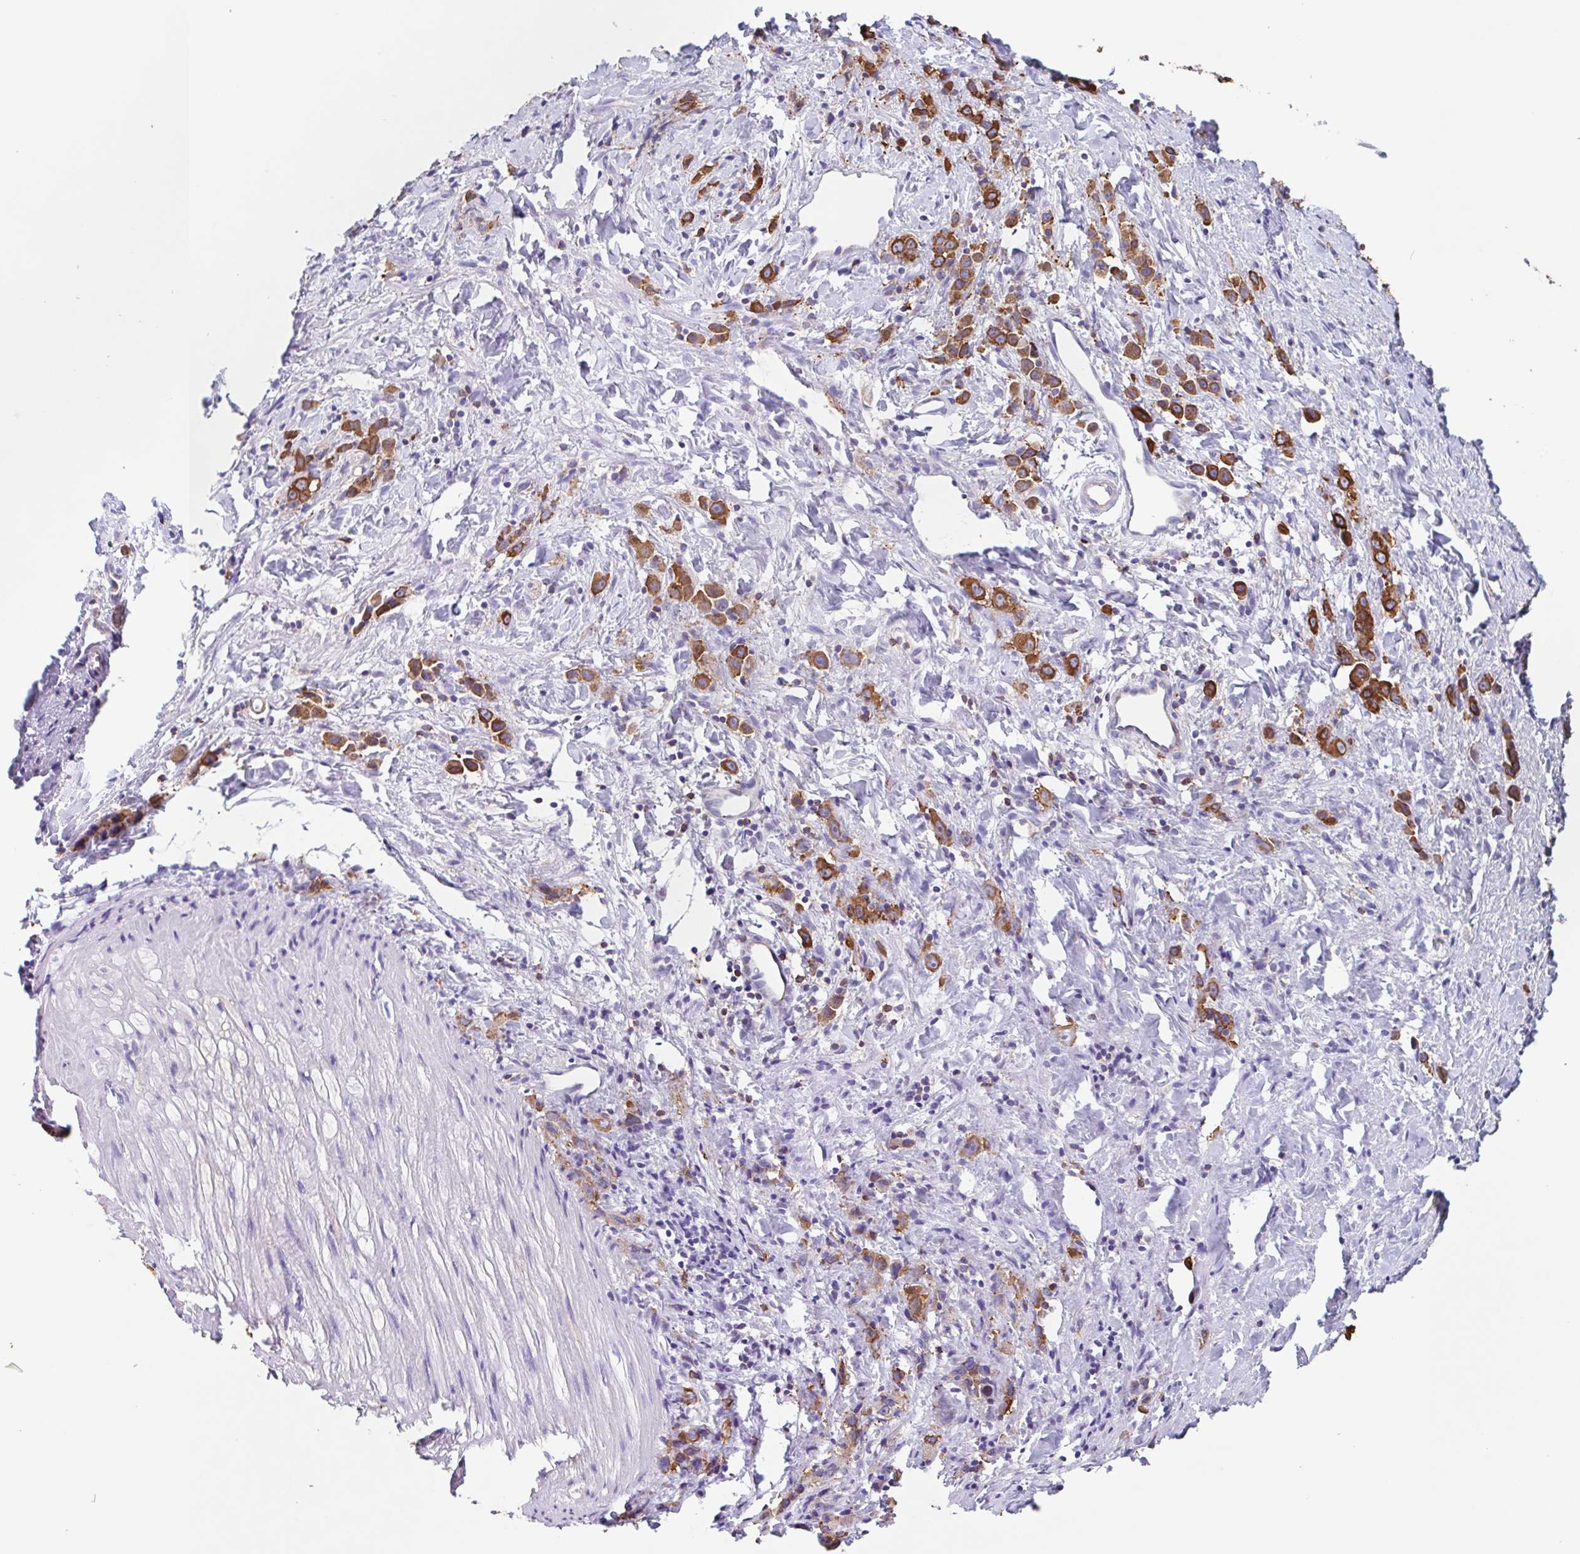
{"staining": {"intensity": "strong", "quantity": ">75%", "location": "cytoplasmic/membranous"}, "tissue": "stomach cancer", "cell_type": "Tumor cells", "image_type": "cancer", "snomed": [{"axis": "morphology", "description": "Adenocarcinoma, NOS"}, {"axis": "topography", "description": "Stomach"}], "caption": "This image displays IHC staining of human stomach cancer (adenocarcinoma), with high strong cytoplasmic/membranous positivity in approximately >75% of tumor cells.", "gene": "TPD52", "patient": {"sex": "male", "age": 47}}